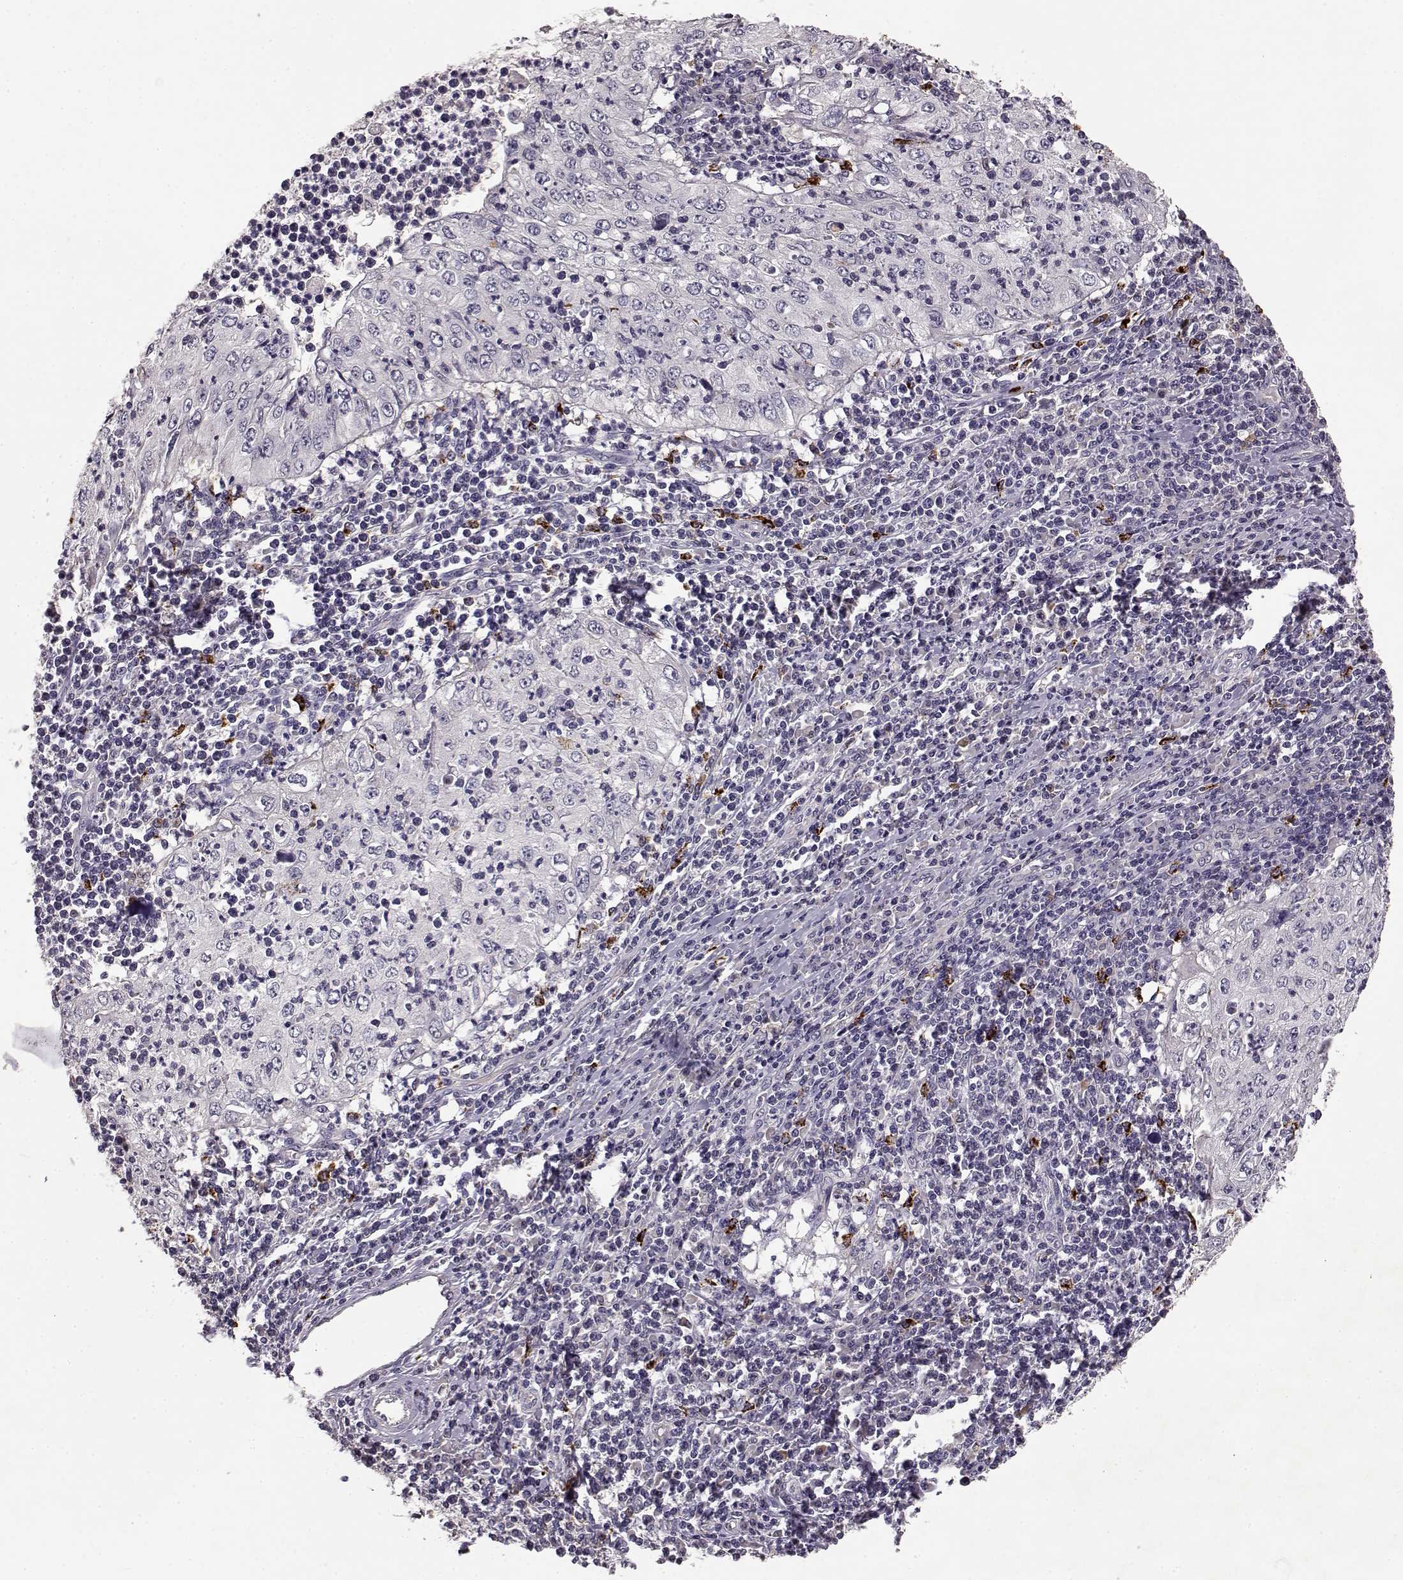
{"staining": {"intensity": "negative", "quantity": "none", "location": "none"}, "tissue": "cervical cancer", "cell_type": "Tumor cells", "image_type": "cancer", "snomed": [{"axis": "morphology", "description": "Squamous cell carcinoma, NOS"}, {"axis": "topography", "description": "Cervix"}], "caption": "Tumor cells show no significant expression in cervical cancer (squamous cell carcinoma).", "gene": "CCNF", "patient": {"sex": "female", "age": 24}}